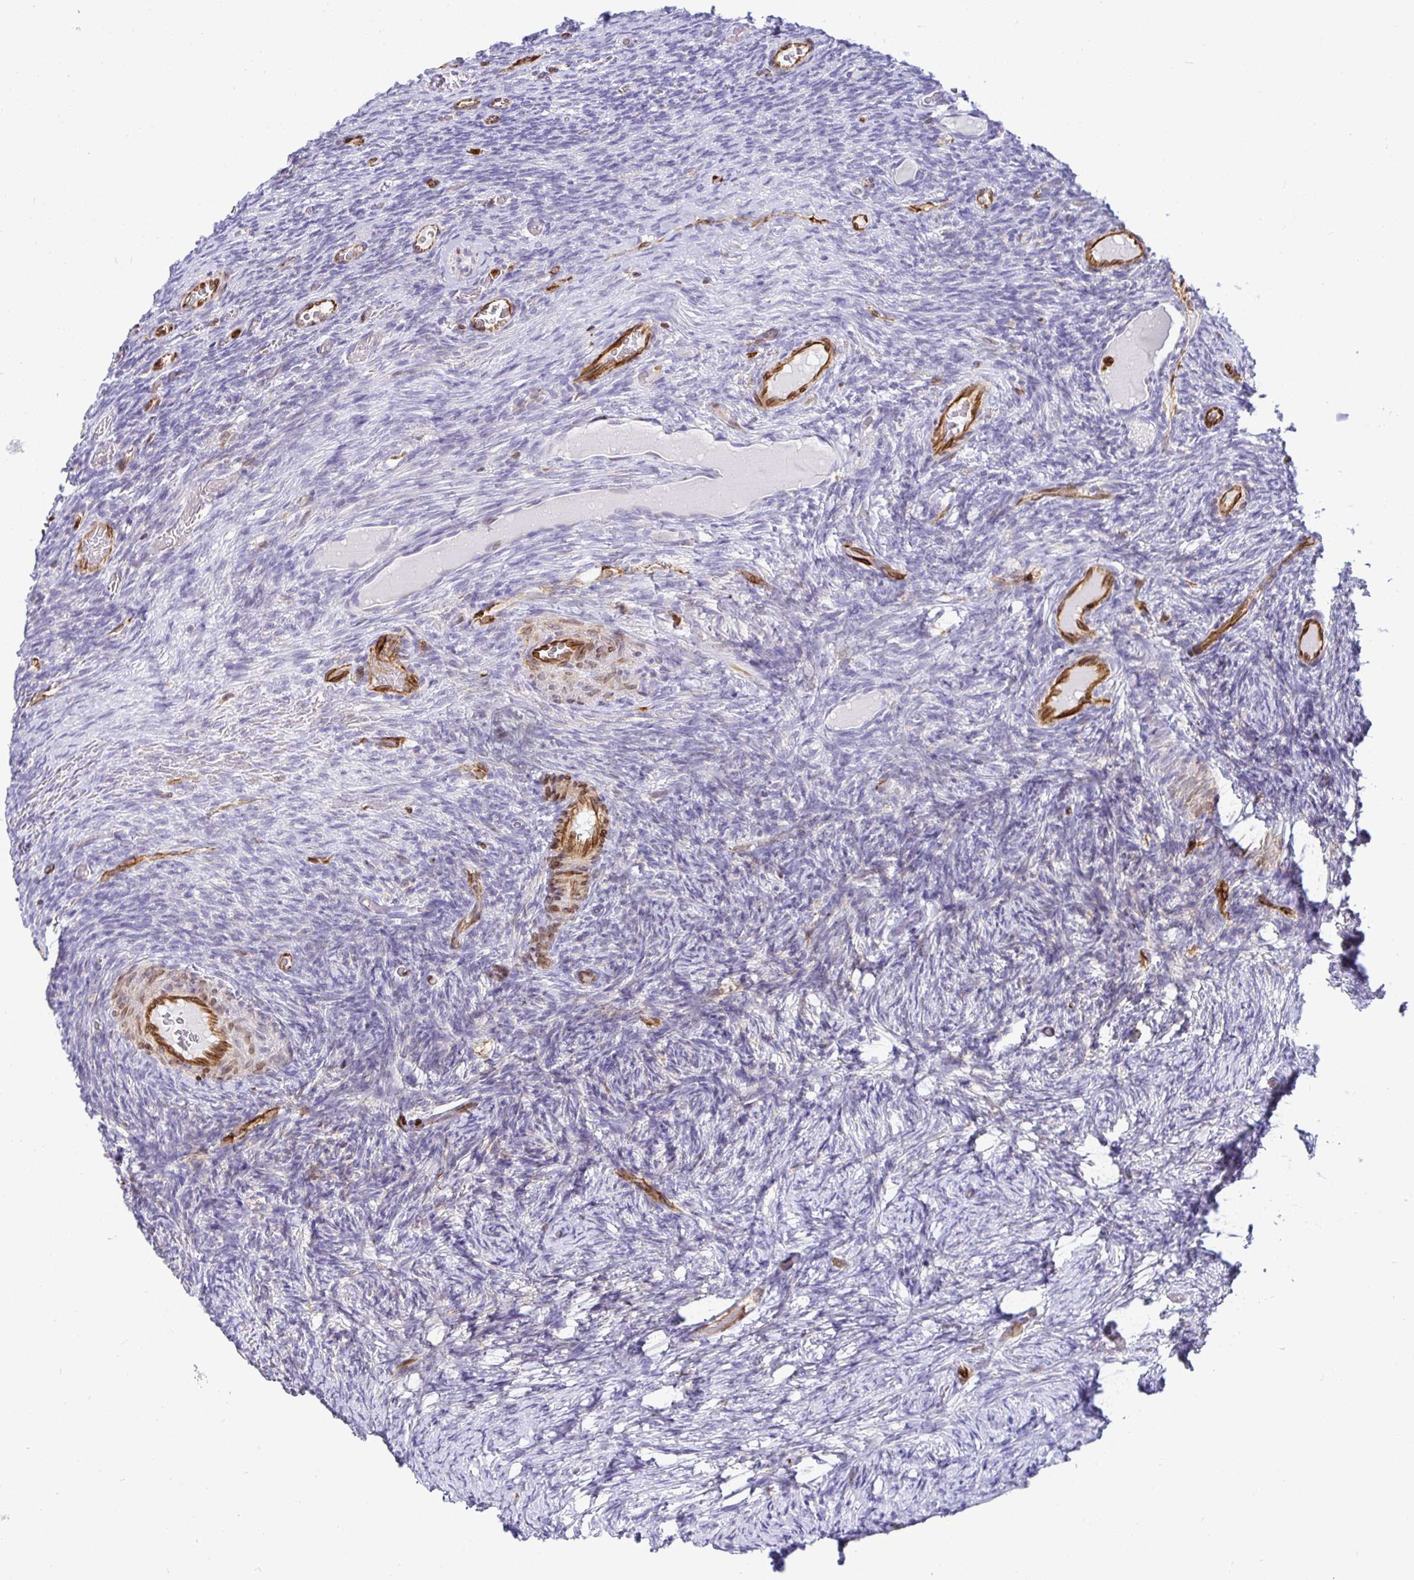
{"staining": {"intensity": "negative", "quantity": "none", "location": "none"}, "tissue": "ovary", "cell_type": "Ovarian stroma cells", "image_type": "normal", "snomed": [{"axis": "morphology", "description": "Normal tissue, NOS"}, {"axis": "topography", "description": "Ovary"}], "caption": "Photomicrograph shows no significant protein expression in ovarian stroma cells of unremarkable ovary. (DAB (3,3'-diaminobenzidine) immunohistochemistry (IHC) visualized using brightfield microscopy, high magnification).", "gene": "TP53I11", "patient": {"sex": "female", "age": 34}}